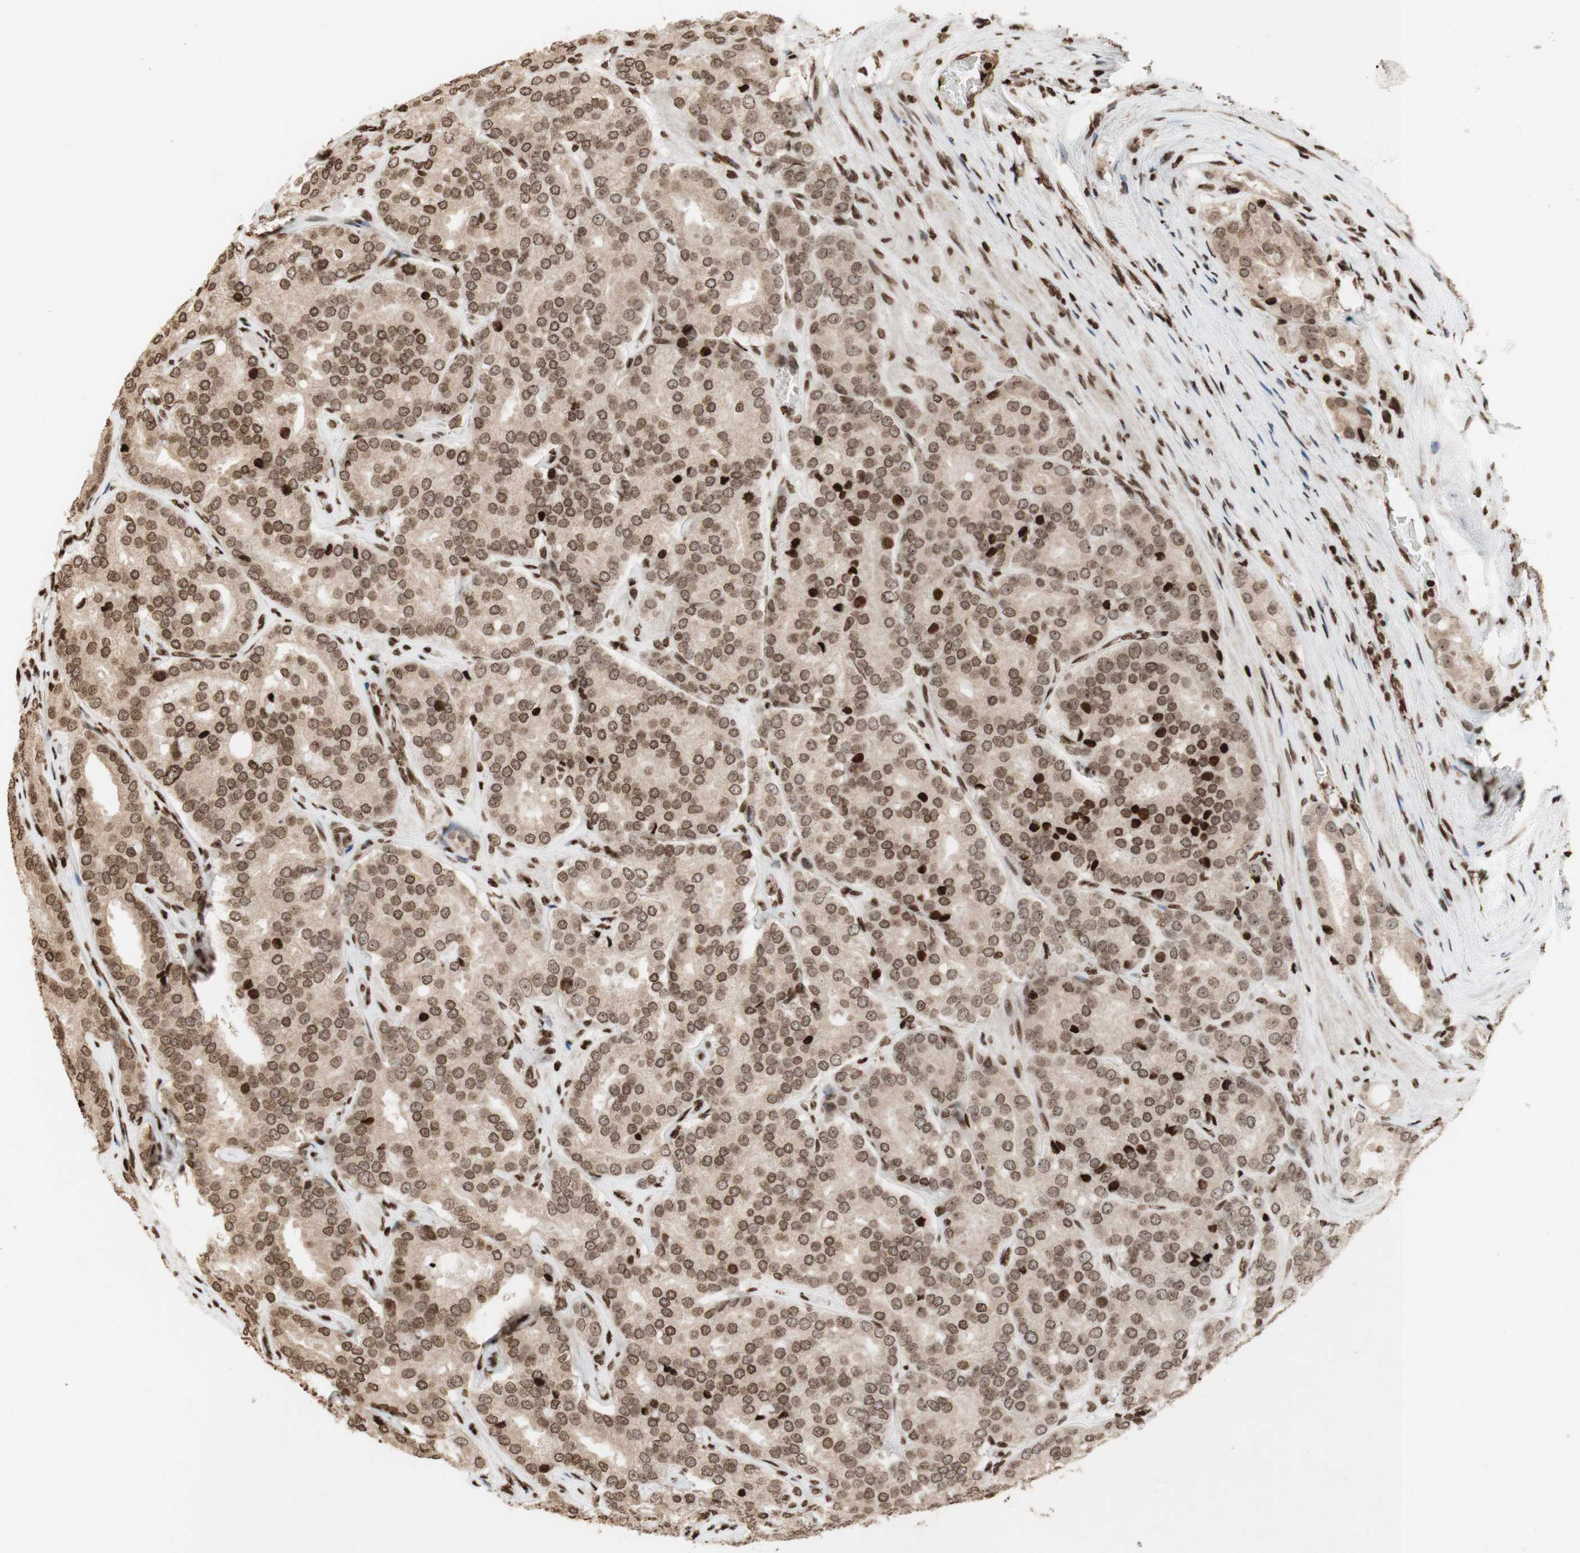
{"staining": {"intensity": "moderate", "quantity": ">75%", "location": "cytoplasmic/membranous,nuclear"}, "tissue": "prostate cancer", "cell_type": "Tumor cells", "image_type": "cancer", "snomed": [{"axis": "morphology", "description": "Adenocarcinoma, High grade"}, {"axis": "topography", "description": "Prostate"}], "caption": "This is an image of IHC staining of prostate adenocarcinoma (high-grade), which shows moderate positivity in the cytoplasmic/membranous and nuclear of tumor cells.", "gene": "NCAPD2", "patient": {"sex": "male", "age": 65}}